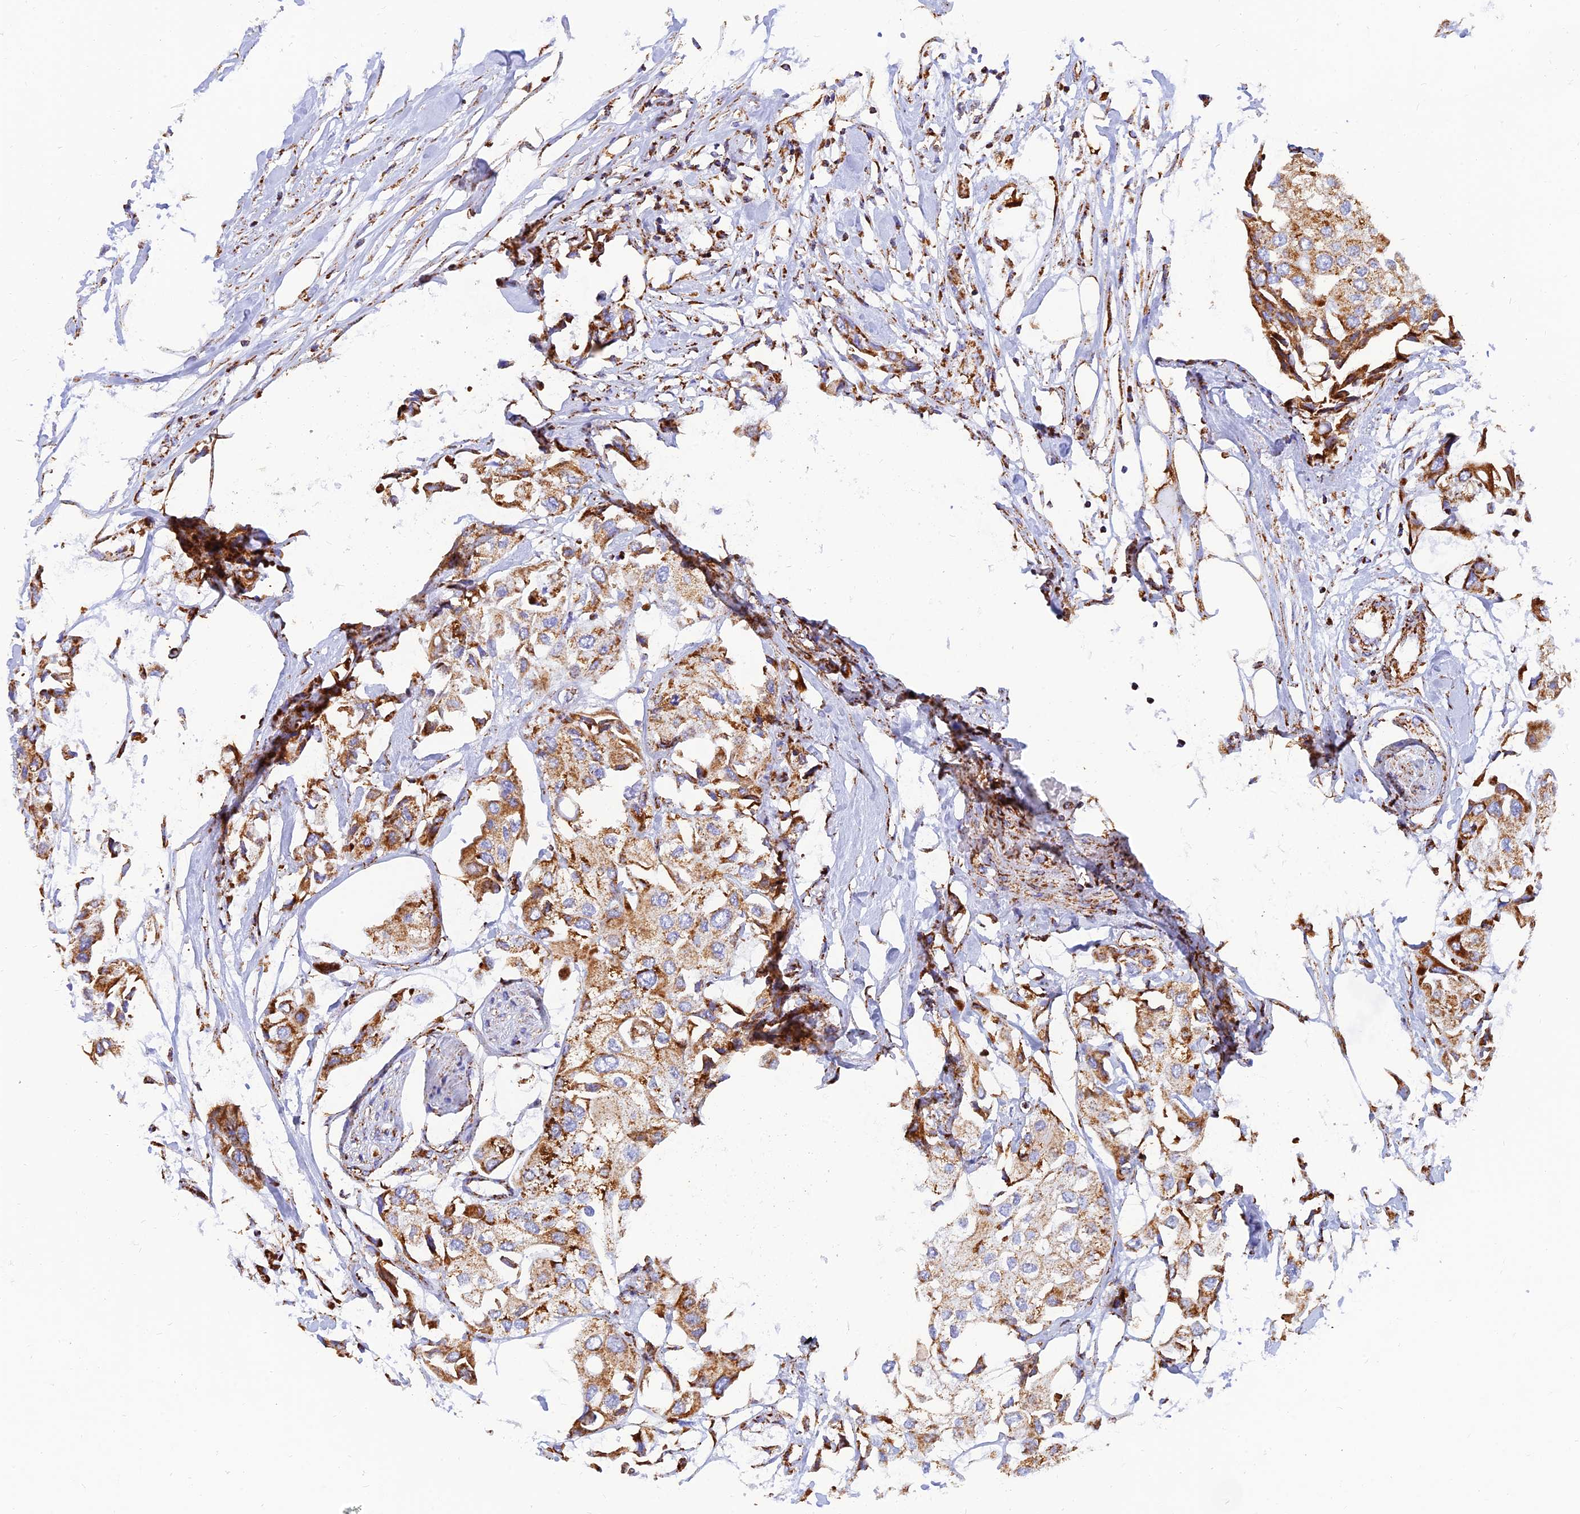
{"staining": {"intensity": "moderate", "quantity": ">75%", "location": "cytoplasmic/membranous"}, "tissue": "urothelial cancer", "cell_type": "Tumor cells", "image_type": "cancer", "snomed": [{"axis": "morphology", "description": "Urothelial carcinoma, High grade"}, {"axis": "topography", "description": "Urinary bladder"}], "caption": "Urothelial cancer stained with a protein marker displays moderate staining in tumor cells.", "gene": "NDUFB6", "patient": {"sex": "male", "age": 64}}